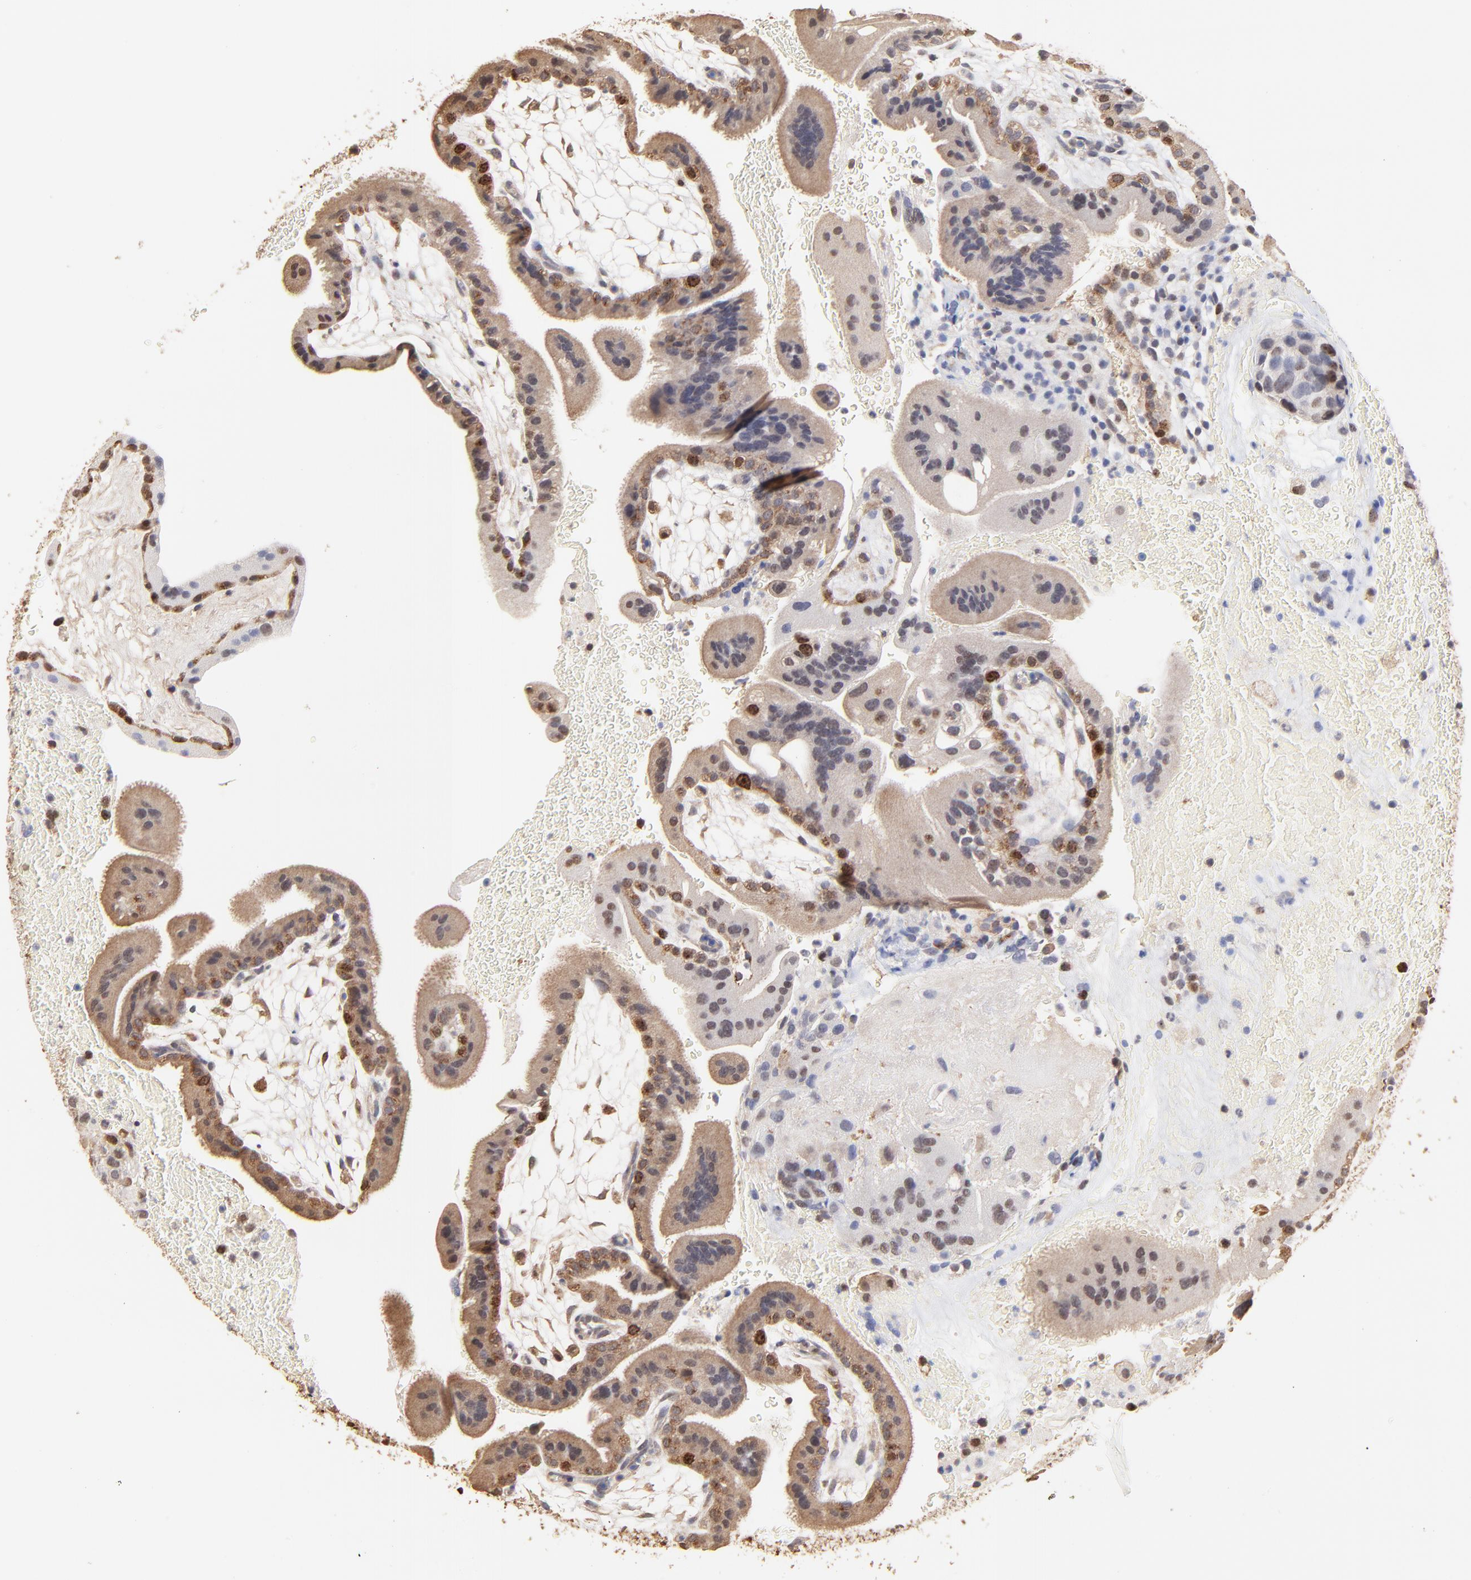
{"staining": {"intensity": "moderate", "quantity": "25%-75%", "location": "cytoplasmic/membranous"}, "tissue": "placenta", "cell_type": "Trophoblastic cells", "image_type": "normal", "snomed": [{"axis": "morphology", "description": "Normal tissue, NOS"}, {"axis": "topography", "description": "Placenta"}], "caption": "A medium amount of moderate cytoplasmic/membranous expression is present in approximately 25%-75% of trophoblastic cells in normal placenta. The staining is performed using DAB brown chromogen to label protein expression. The nuclei are counter-stained blue using hematoxylin.", "gene": "BIRC5", "patient": {"sex": "female", "age": 19}}